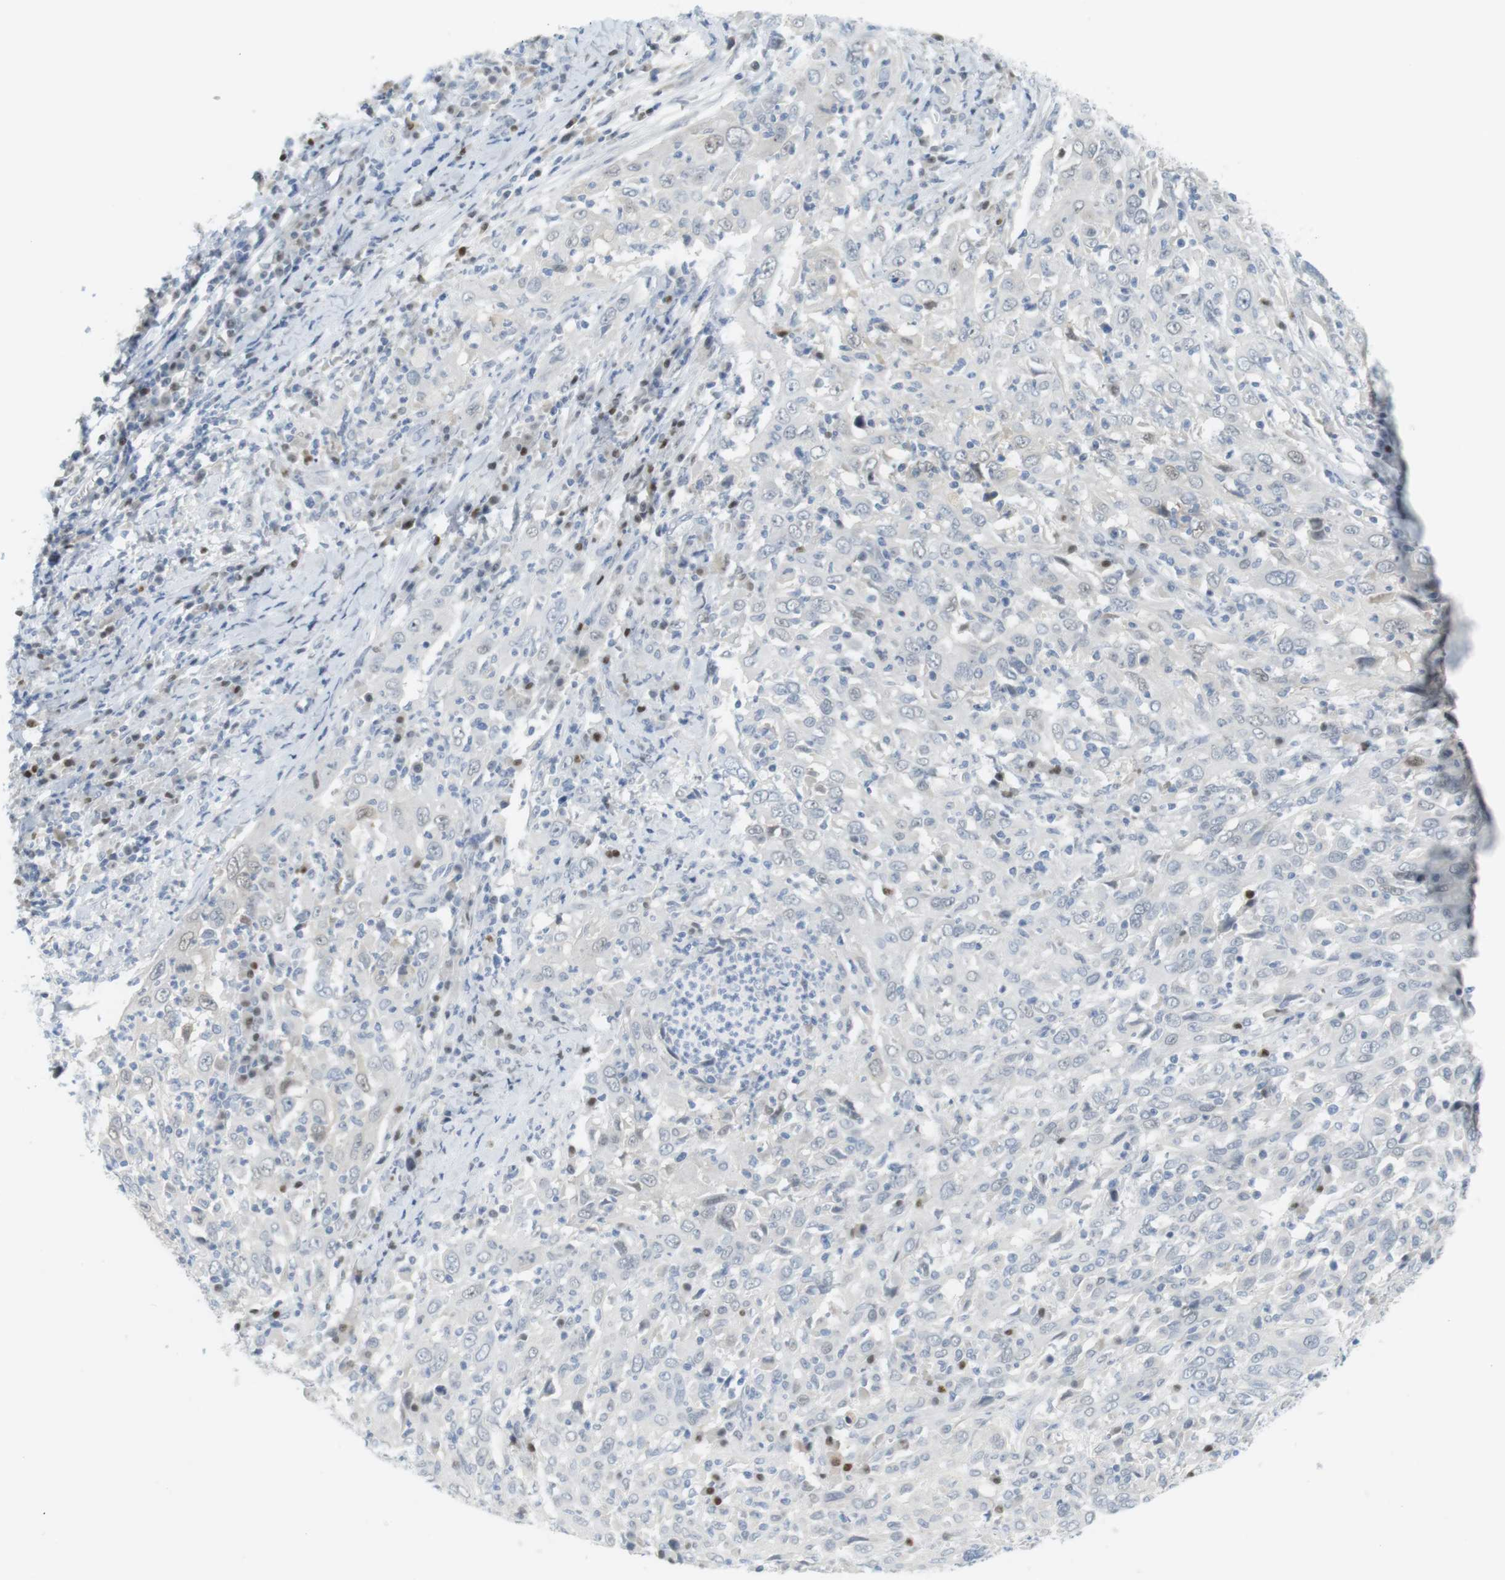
{"staining": {"intensity": "negative", "quantity": "none", "location": "none"}, "tissue": "cervical cancer", "cell_type": "Tumor cells", "image_type": "cancer", "snomed": [{"axis": "morphology", "description": "Squamous cell carcinoma, NOS"}, {"axis": "topography", "description": "Cervix"}], "caption": "High magnification brightfield microscopy of cervical cancer stained with DAB (3,3'-diaminobenzidine) (brown) and counterstained with hematoxylin (blue): tumor cells show no significant staining.", "gene": "CREB3L2", "patient": {"sex": "female", "age": 46}}